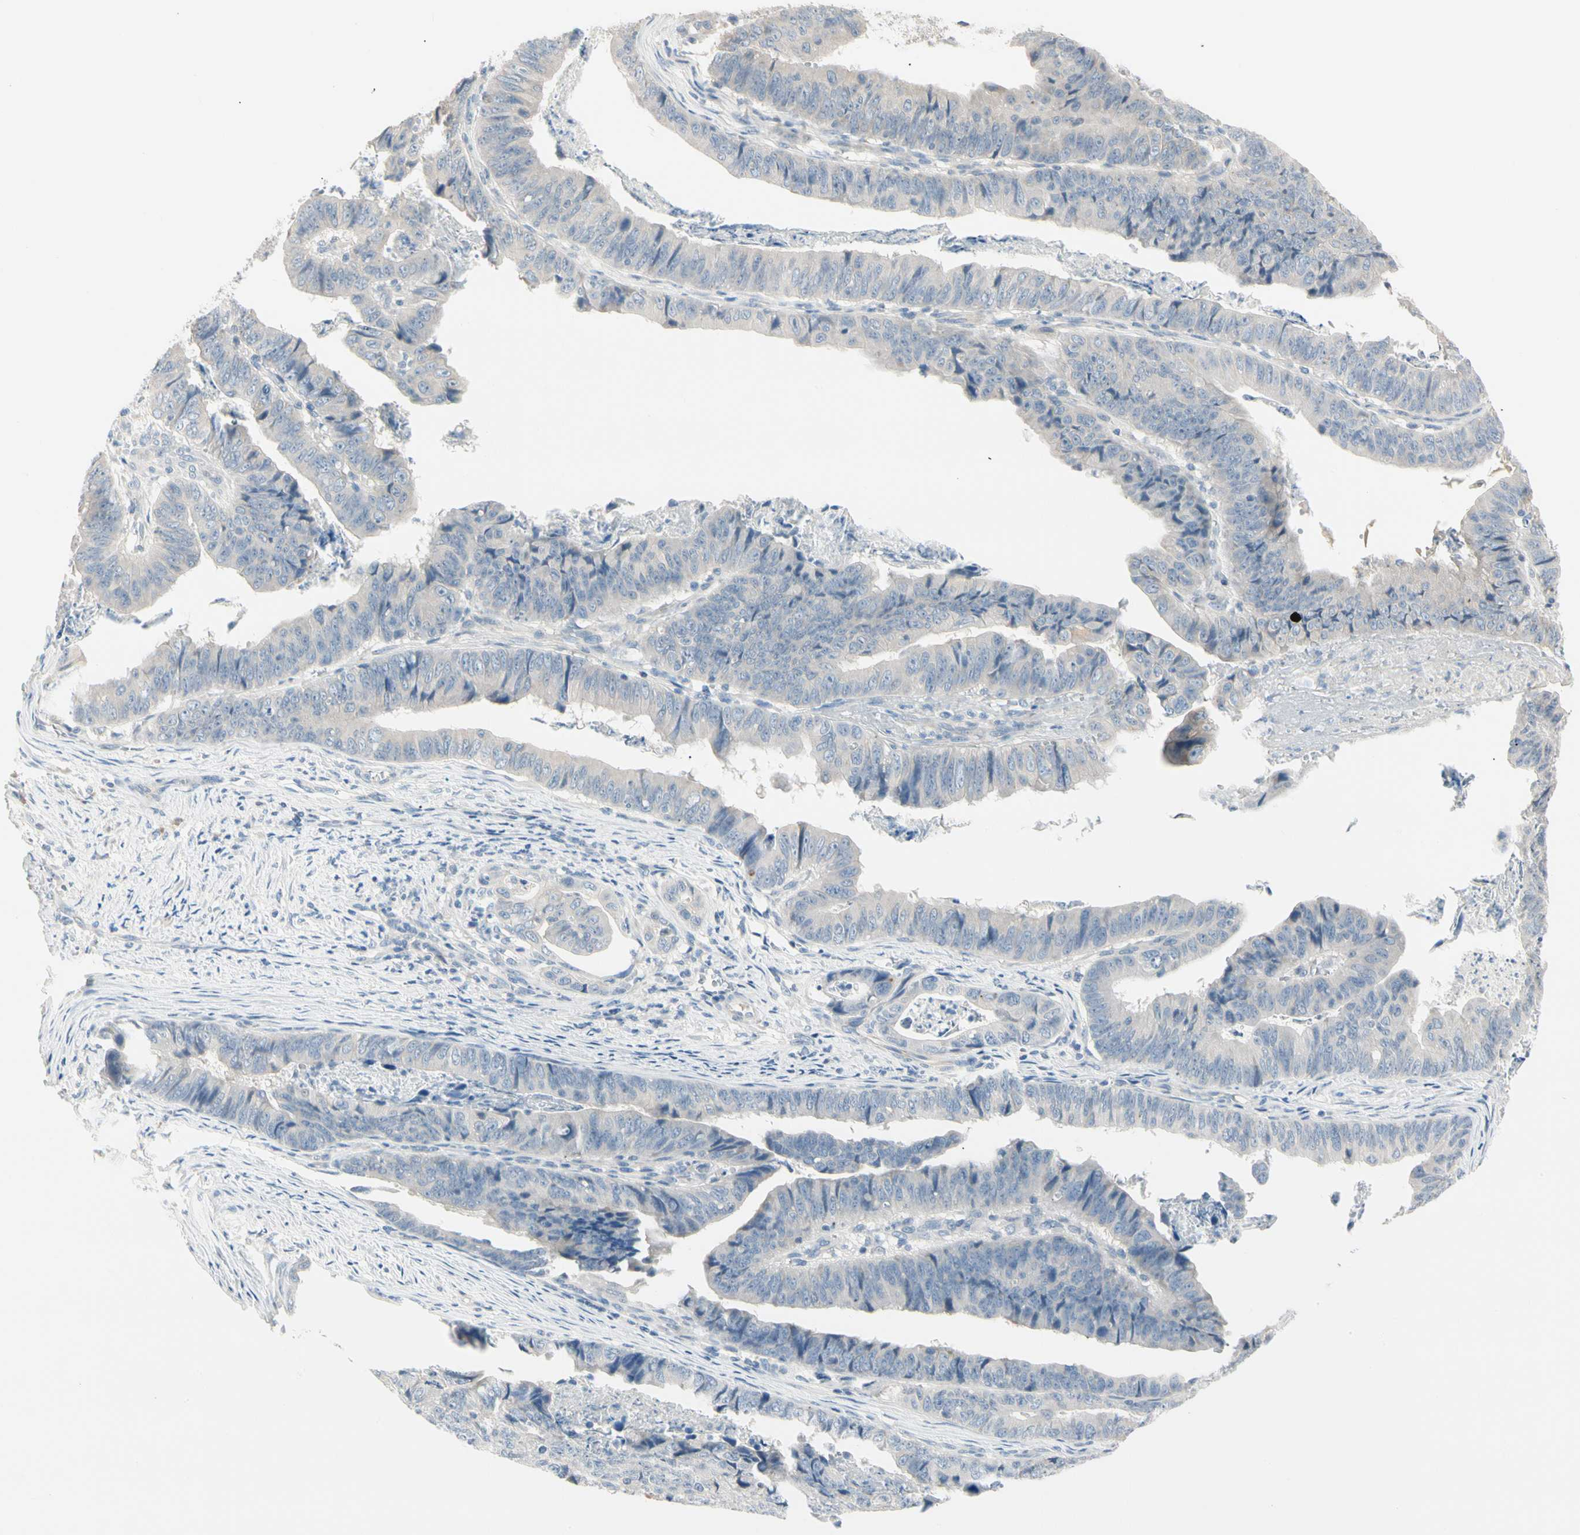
{"staining": {"intensity": "negative", "quantity": "none", "location": "none"}, "tissue": "stomach cancer", "cell_type": "Tumor cells", "image_type": "cancer", "snomed": [{"axis": "morphology", "description": "Adenocarcinoma, NOS"}, {"axis": "topography", "description": "Stomach, lower"}], "caption": "Human stomach cancer (adenocarcinoma) stained for a protein using immunohistochemistry (IHC) shows no staining in tumor cells.", "gene": "ALDH18A1", "patient": {"sex": "male", "age": 77}}